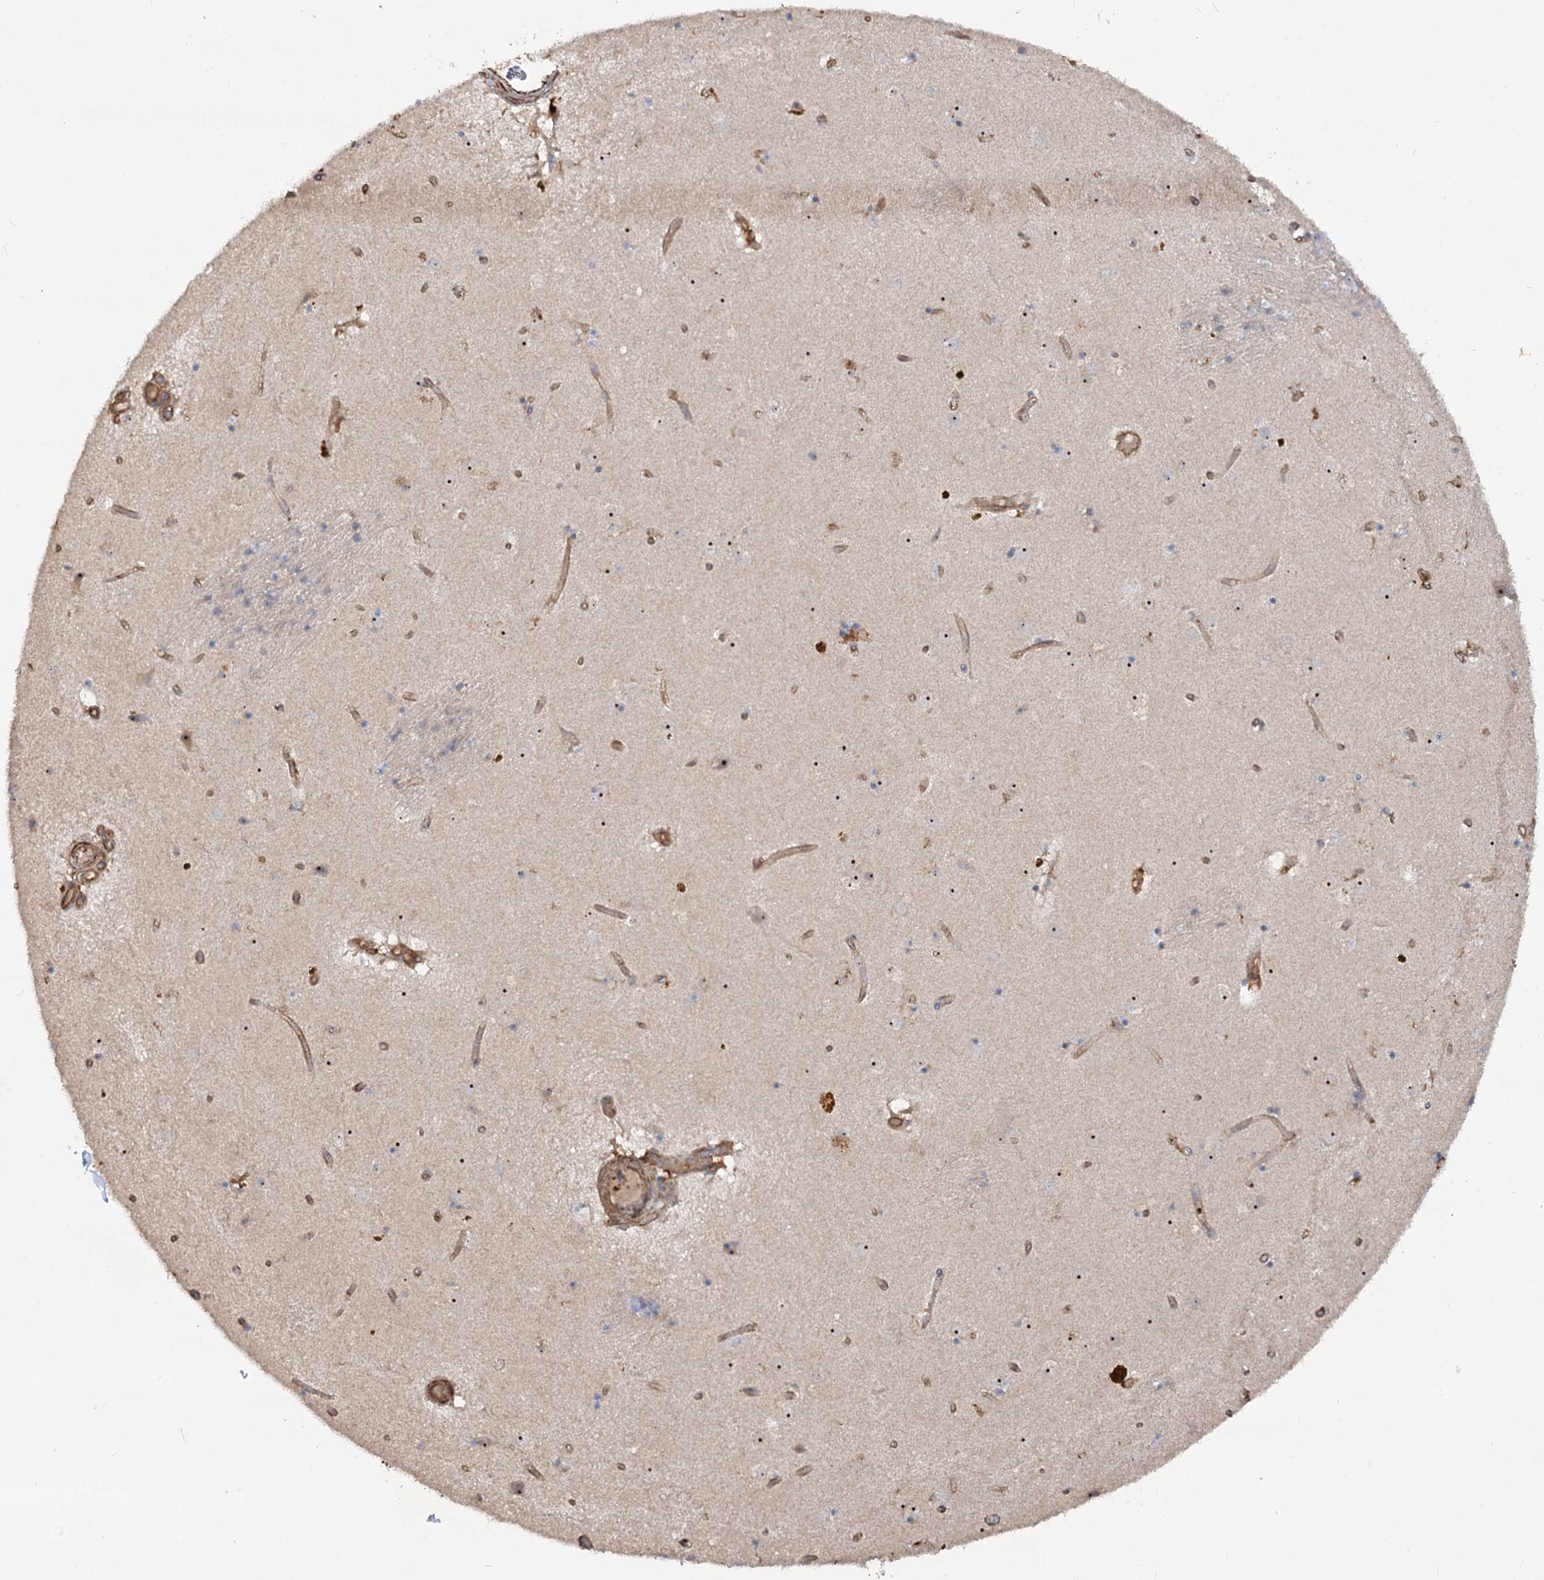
{"staining": {"intensity": "negative", "quantity": "none", "location": "none"}, "tissue": "caudate", "cell_type": "Glial cells", "image_type": "normal", "snomed": [{"axis": "morphology", "description": "Normal tissue, NOS"}, {"axis": "topography", "description": "Lateral ventricle wall"}], "caption": "This is an IHC histopathology image of normal human caudate. There is no staining in glial cells.", "gene": "WDR36", "patient": {"sex": "male", "age": 70}}